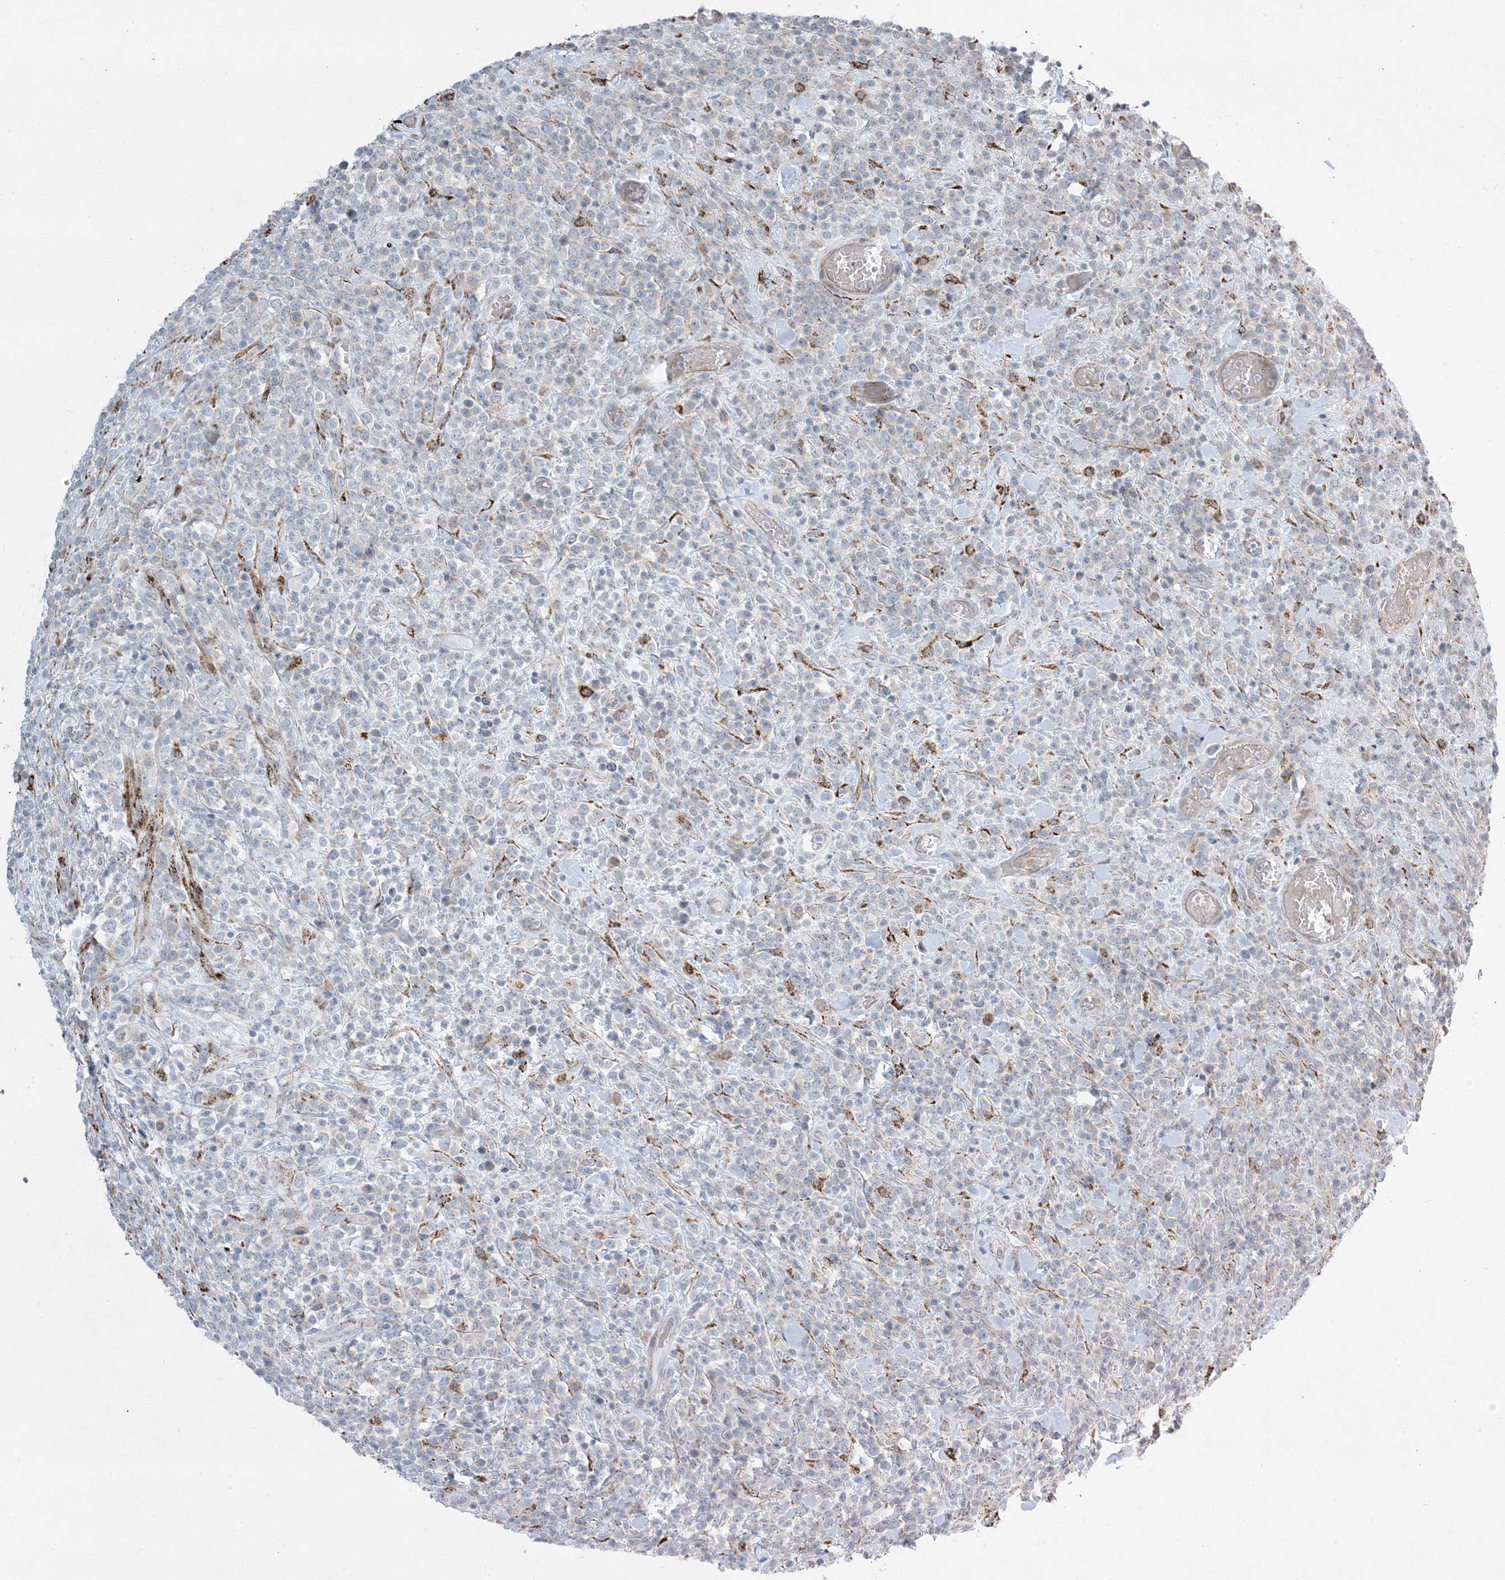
{"staining": {"intensity": "negative", "quantity": "none", "location": "none"}, "tissue": "lymphoma", "cell_type": "Tumor cells", "image_type": "cancer", "snomed": [{"axis": "morphology", "description": "Malignant lymphoma, non-Hodgkin's type, High grade"}, {"axis": "topography", "description": "Colon"}], "caption": "Tumor cells show no significant protein staining in high-grade malignant lymphoma, non-Hodgkin's type. (Stains: DAB immunohistochemistry (IHC) with hematoxylin counter stain, Microscopy: brightfield microscopy at high magnification).", "gene": "LTN1", "patient": {"sex": "female", "age": 53}}